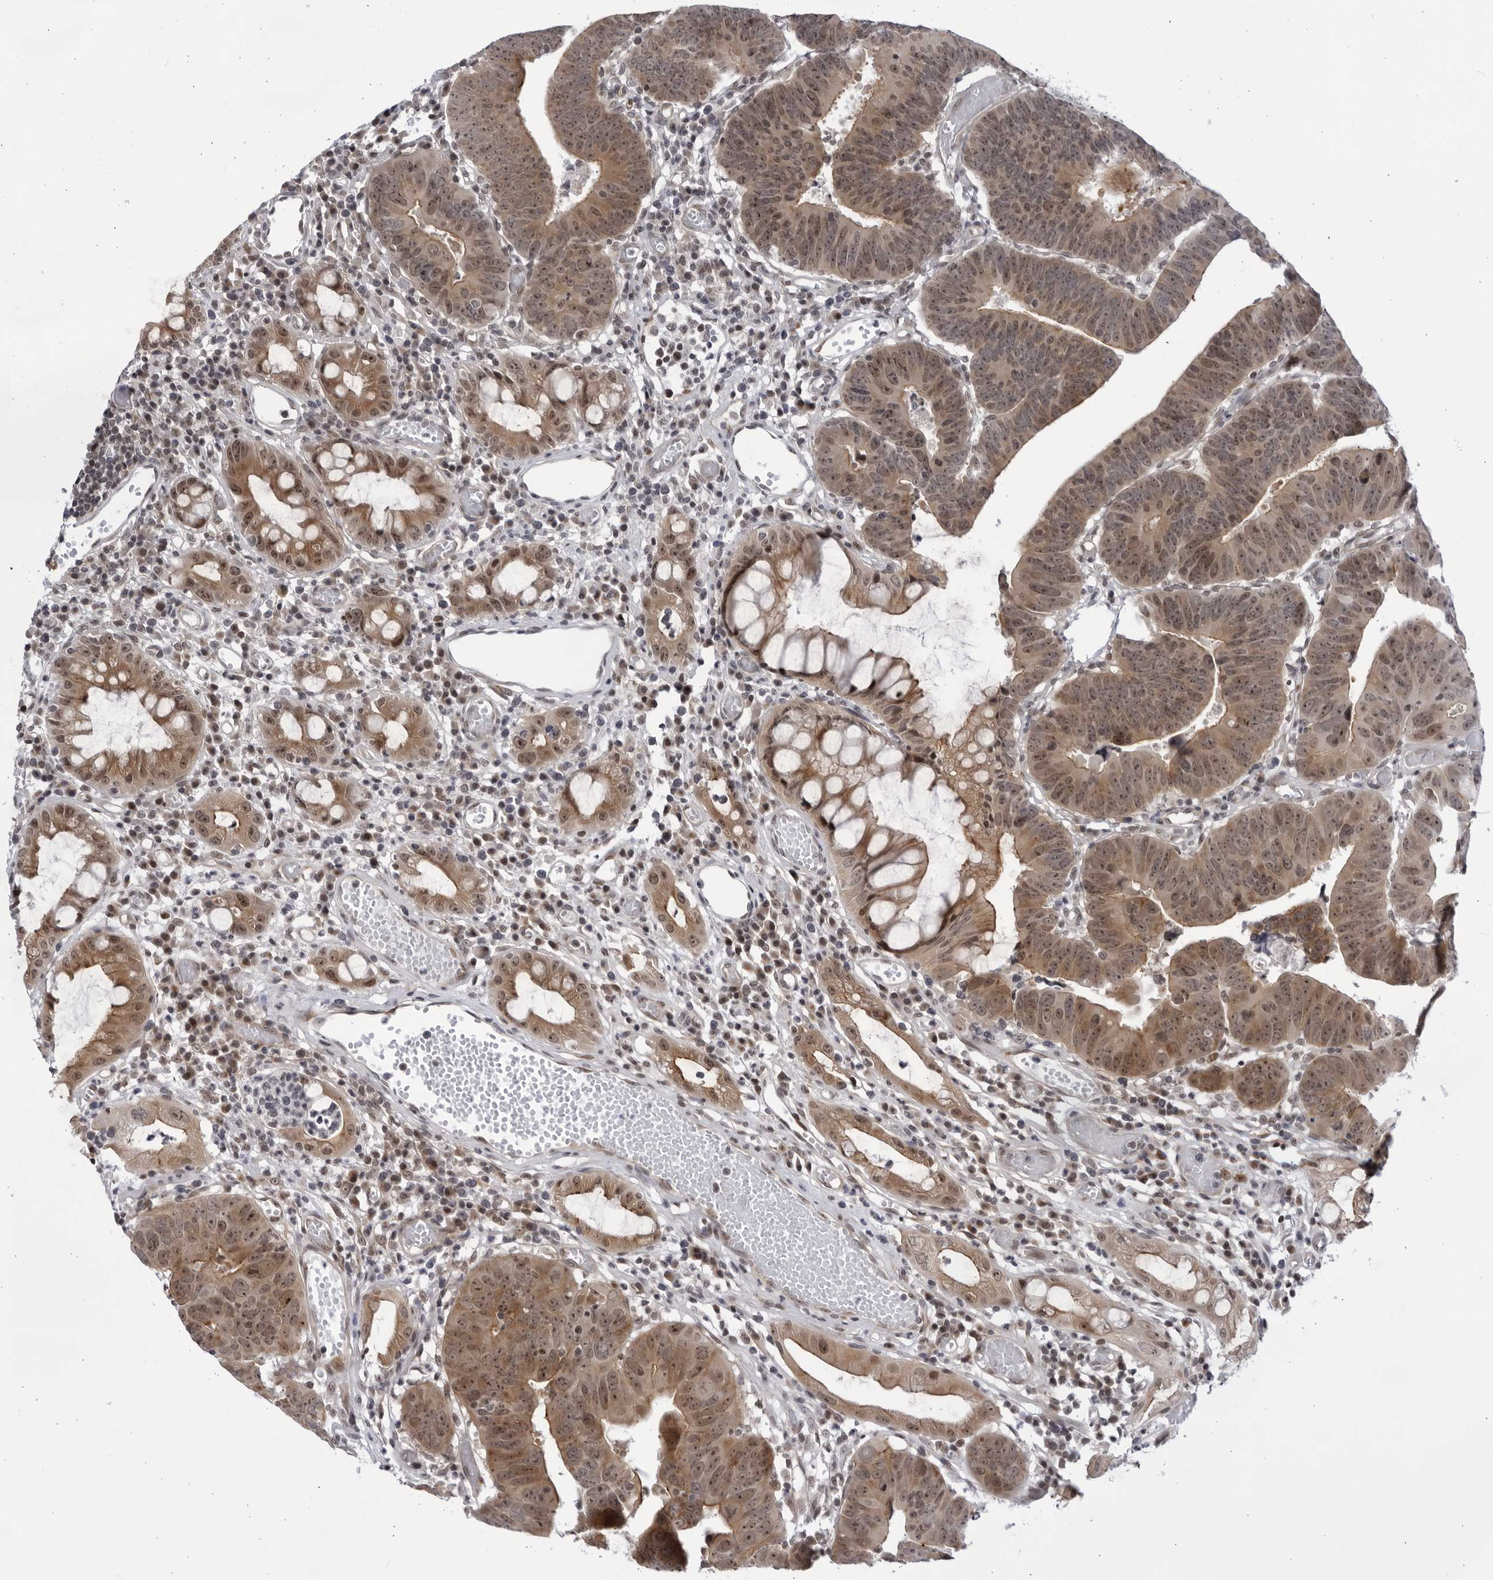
{"staining": {"intensity": "moderate", "quantity": ">75%", "location": "cytoplasmic/membranous,nuclear"}, "tissue": "colorectal cancer", "cell_type": "Tumor cells", "image_type": "cancer", "snomed": [{"axis": "morphology", "description": "Adenocarcinoma, NOS"}, {"axis": "topography", "description": "Rectum"}], "caption": "Immunohistochemistry (IHC) of colorectal adenocarcinoma shows medium levels of moderate cytoplasmic/membranous and nuclear positivity in approximately >75% of tumor cells.", "gene": "ITGB3BP", "patient": {"sex": "female", "age": 65}}